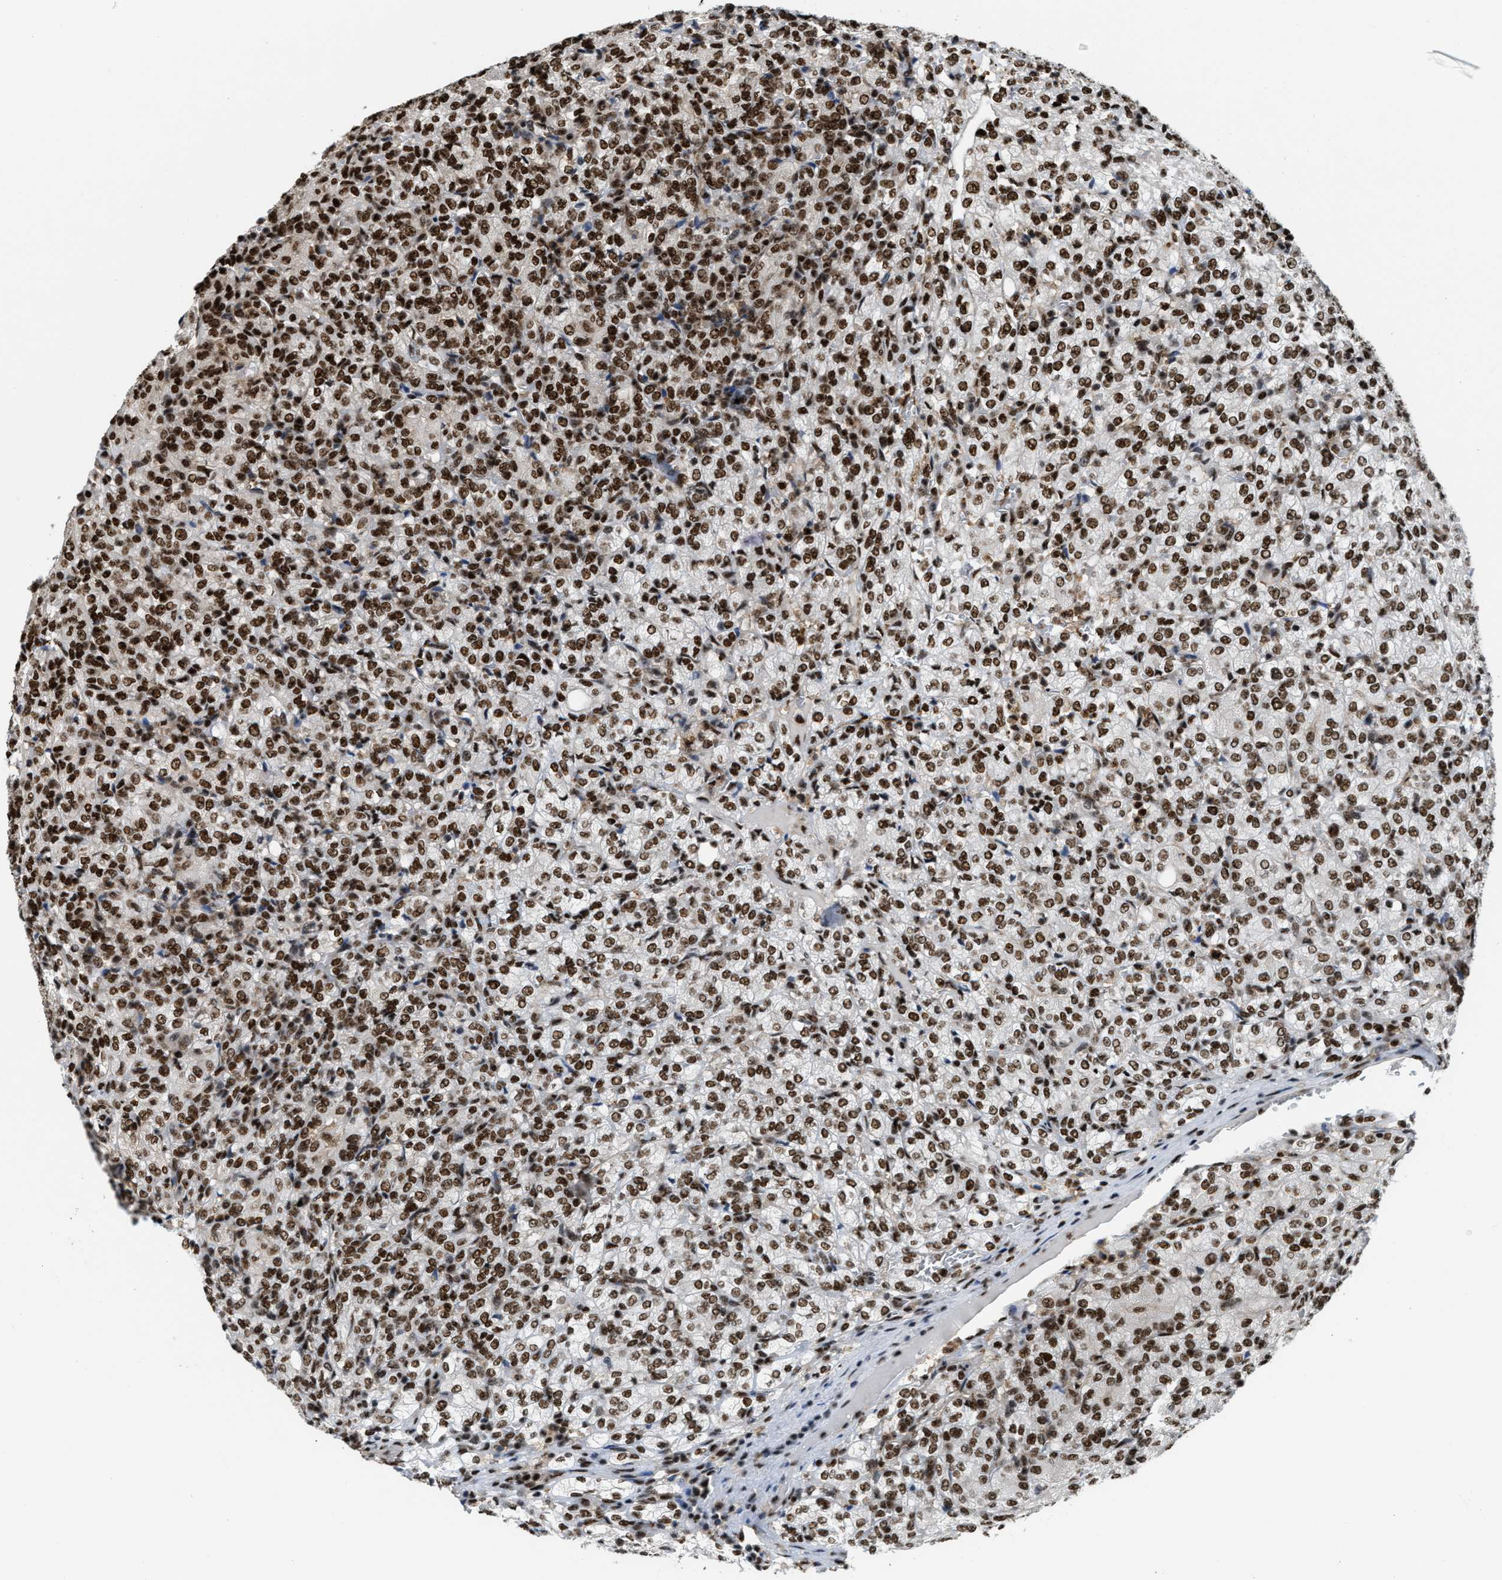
{"staining": {"intensity": "strong", "quantity": ">75%", "location": "nuclear"}, "tissue": "renal cancer", "cell_type": "Tumor cells", "image_type": "cancer", "snomed": [{"axis": "morphology", "description": "Adenocarcinoma, NOS"}, {"axis": "topography", "description": "Kidney"}], "caption": "Immunohistochemistry (IHC) image of adenocarcinoma (renal) stained for a protein (brown), which displays high levels of strong nuclear expression in about >75% of tumor cells.", "gene": "NUMA1", "patient": {"sex": "male", "age": 77}}